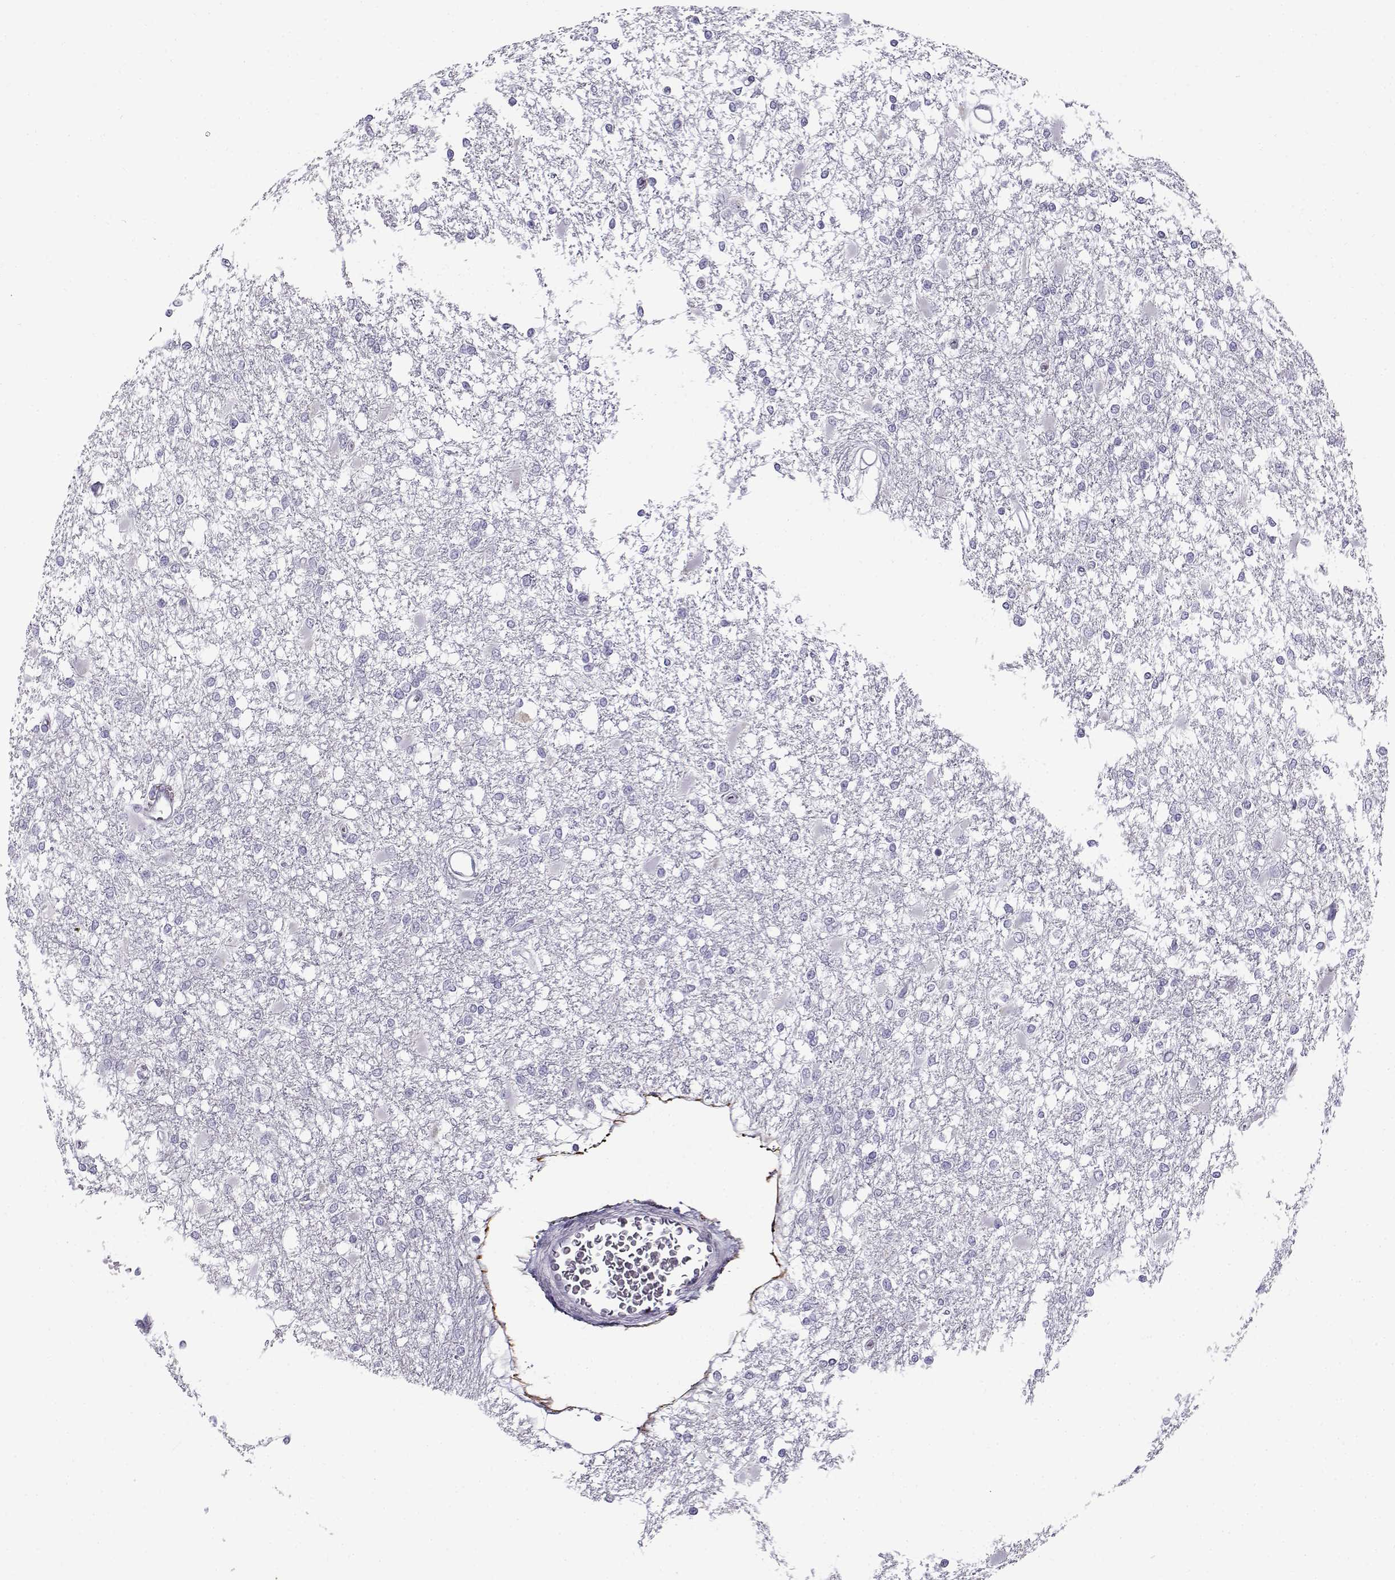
{"staining": {"intensity": "negative", "quantity": "none", "location": "none"}, "tissue": "glioma", "cell_type": "Tumor cells", "image_type": "cancer", "snomed": [{"axis": "morphology", "description": "Glioma, malignant, High grade"}, {"axis": "topography", "description": "Cerebral cortex"}], "caption": "Tumor cells are negative for protein expression in human glioma. (DAB immunohistochemistry (IHC) visualized using brightfield microscopy, high magnification).", "gene": "GTSF1L", "patient": {"sex": "male", "age": 79}}